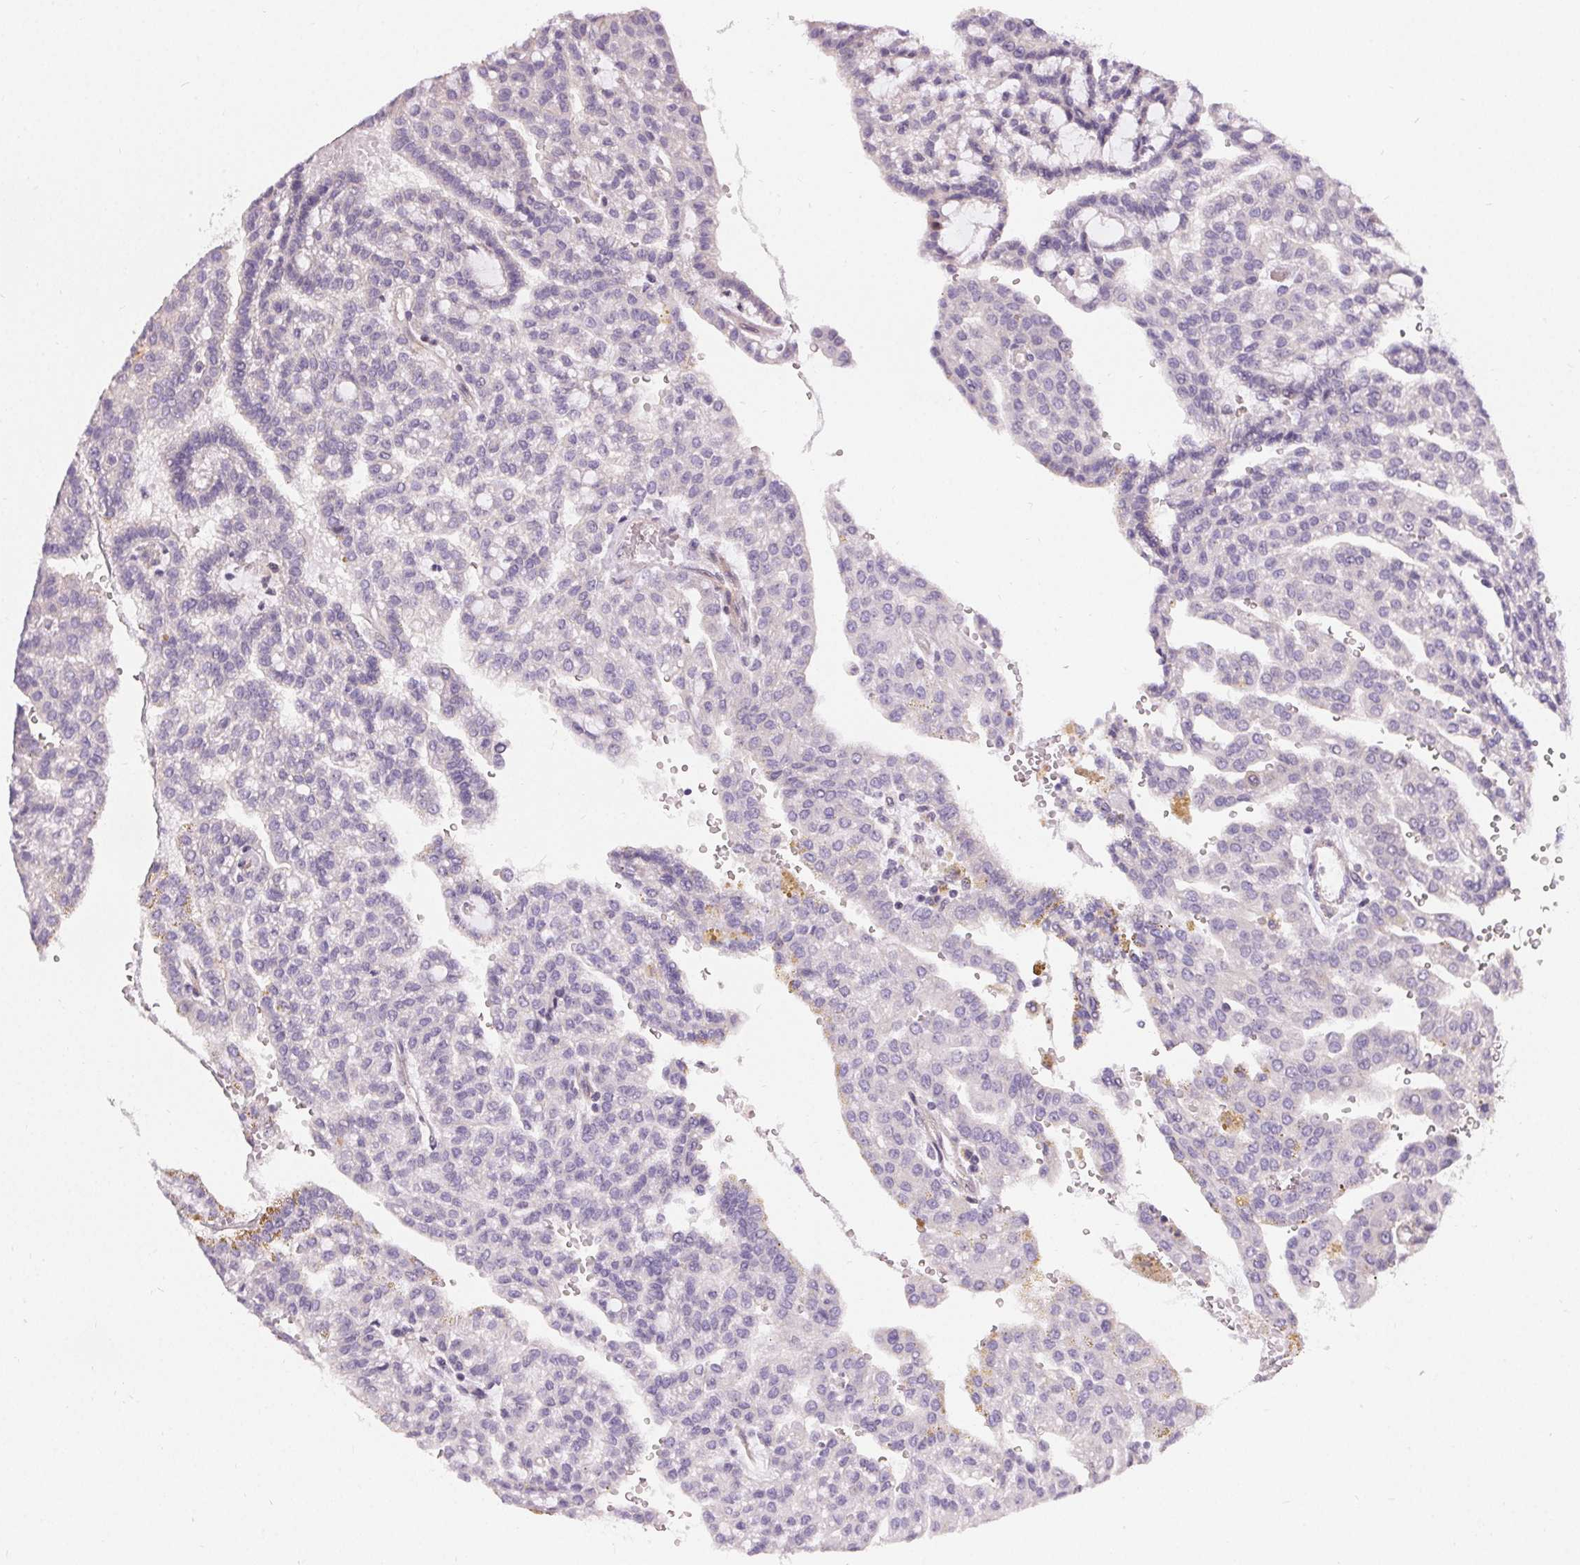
{"staining": {"intensity": "negative", "quantity": "none", "location": "none"}, "tissue": "renal cancer", "cell_type": "Tumor cells", "image_type": "cancer", "snomed": [{"axis": "morphology", "description": "Adenocarcinoma, NOS"}, {"axis": "topography", "description": "Kidney"}], "caption": "Tumor cells are negative for brown protein staining in renal cancer (adenocarcinoma). (DAB (3,3'-diaminobenzidine) immunohistochemistry visualized using brightfield microscopy, high magnification).", "gene": "APLP1", "patient": {"sex": "male", "age": 63}}